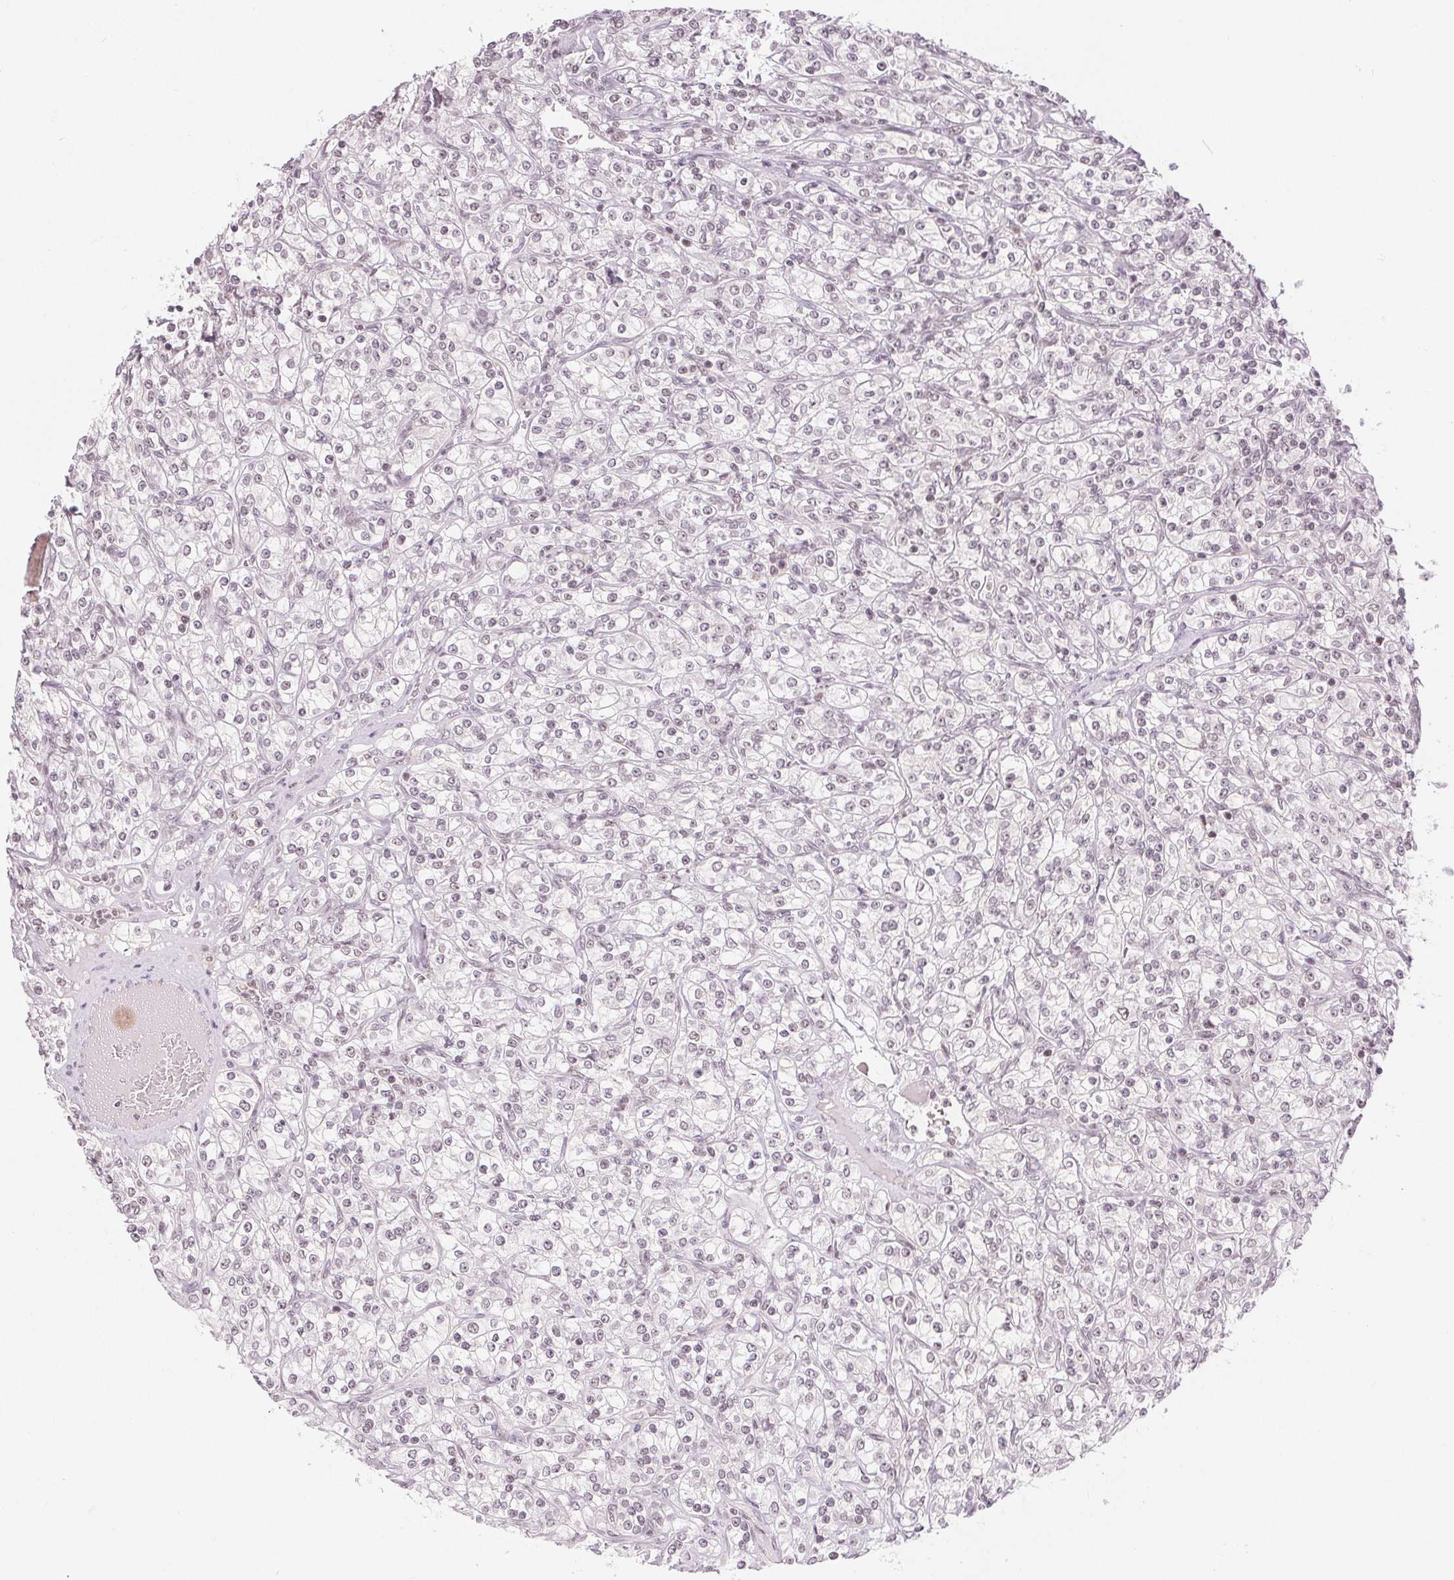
{"staining": {"intensity": "negative", "quantity": "none", "location": "none"}, "tissue": "renal cancer", "cell_type": "Tumor cells", "image_type": "cancer", "snomed": [{"axis": "morphology", "description": "Adenocarcinoma, NOS"}, {"axis": "topography", "description": "Kidney"}], "caption": "This is an immunohistochemistry micrograph of renal adenocarcinoma. There is no staining in tumor cells.", "gene": "DEK", "patient": {"sex": "male", "age": 77}}